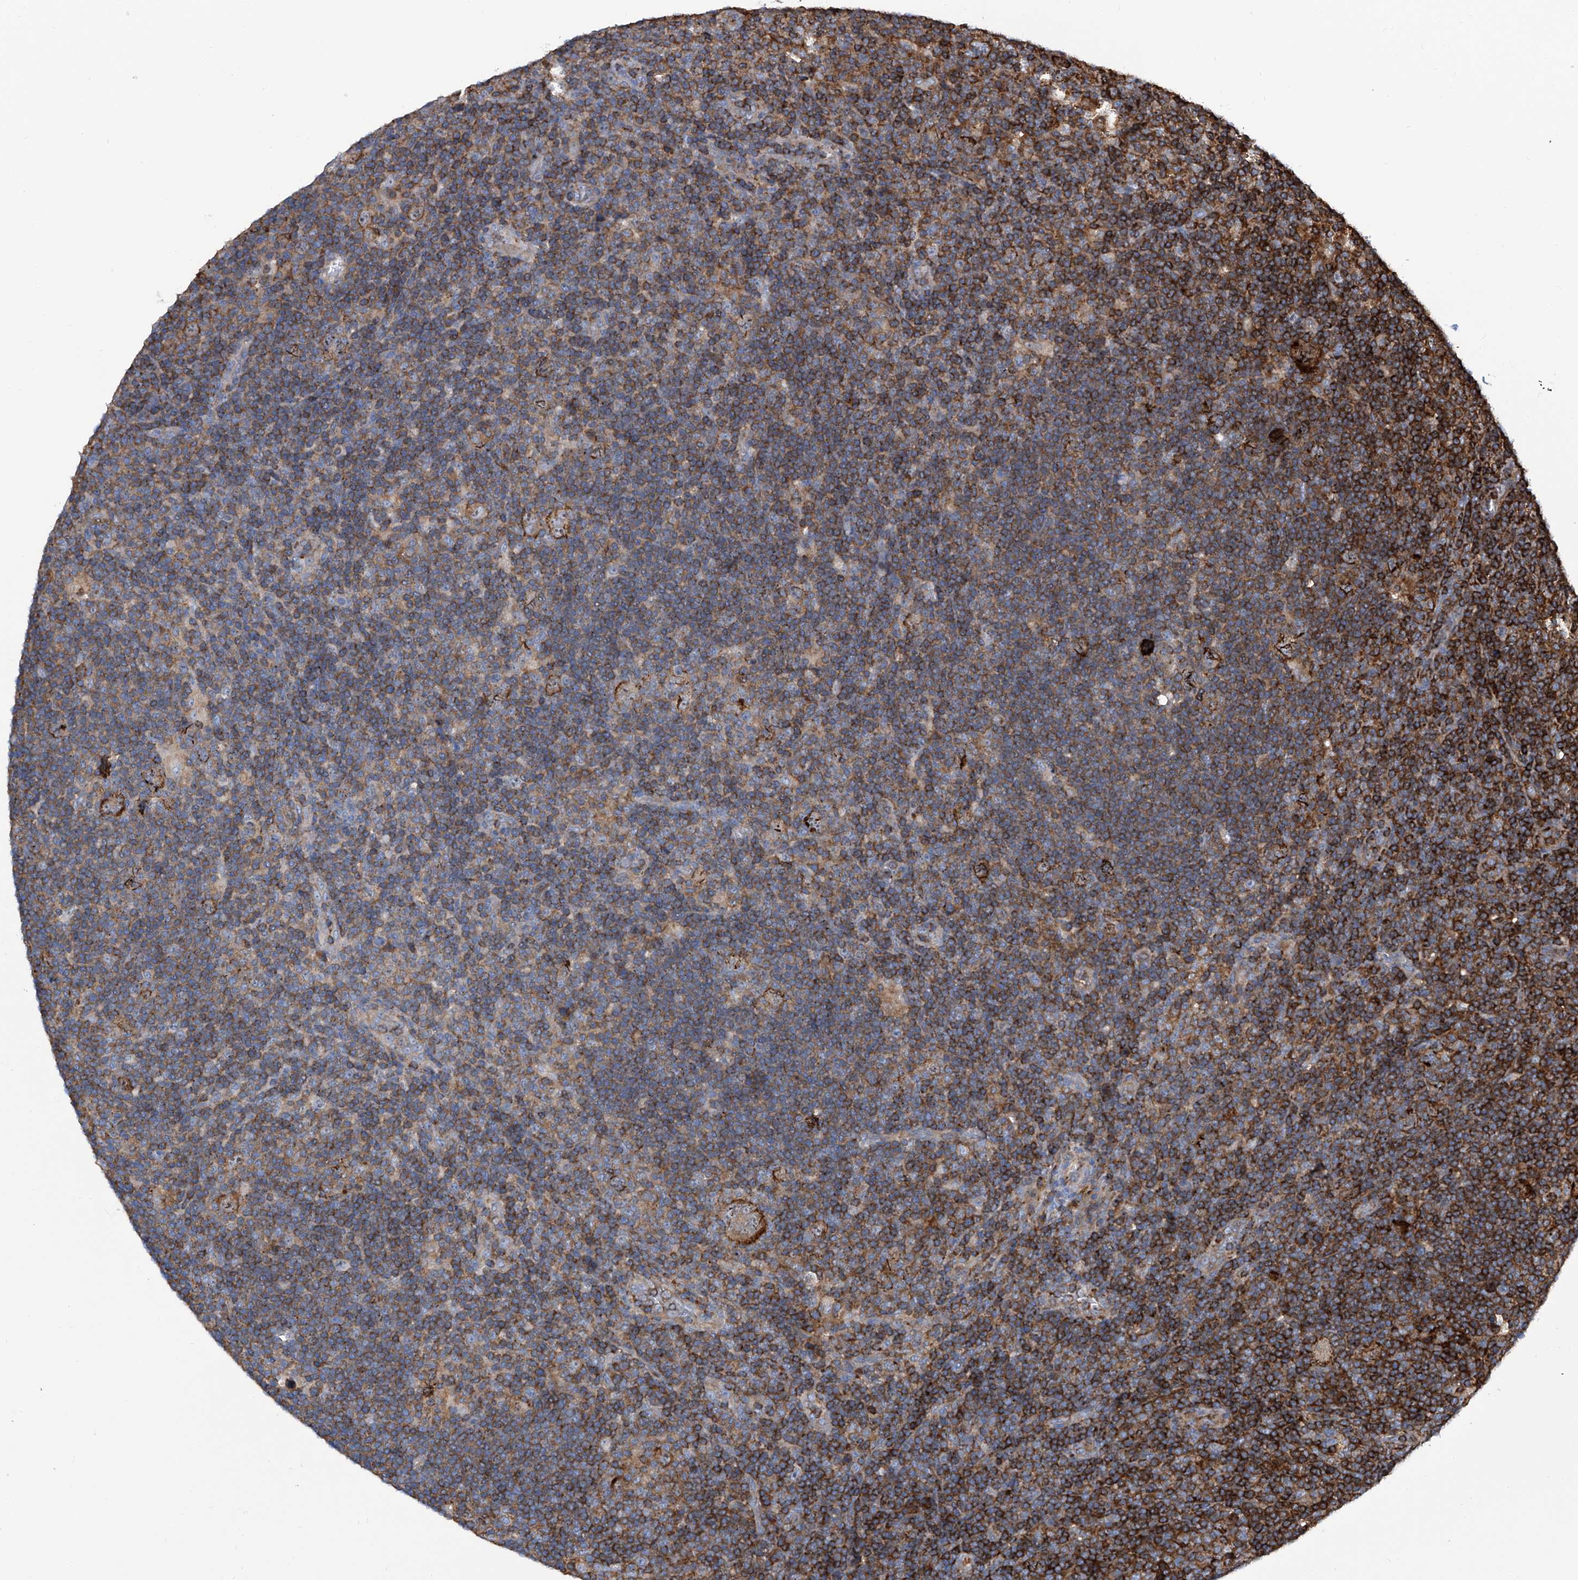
{"staining": {"intensity": "negative", "quantity": "none", "location": "none"}, "tissue": "lymphoma", "cell_type": "Tumor cells", "image_type": "cancer", "snomed": [{"axis": "morphology", "description": "Hodgkin's disease, NOS"}, {"axis": "topography", "description": "Lymph node"}], "caption": "Immunohistochemical staining of human lymphoma shows no significant positivity in tumor cells. (Stains: DAB (3,3'-diaminobenzidine) immunohistochemistry (IHC) with hematoxylin counter stain, Microscopy: brightfield microscopy at high magnification).", "gene": "ZNF484", "patient": {"sex": "female", "age": 57}}